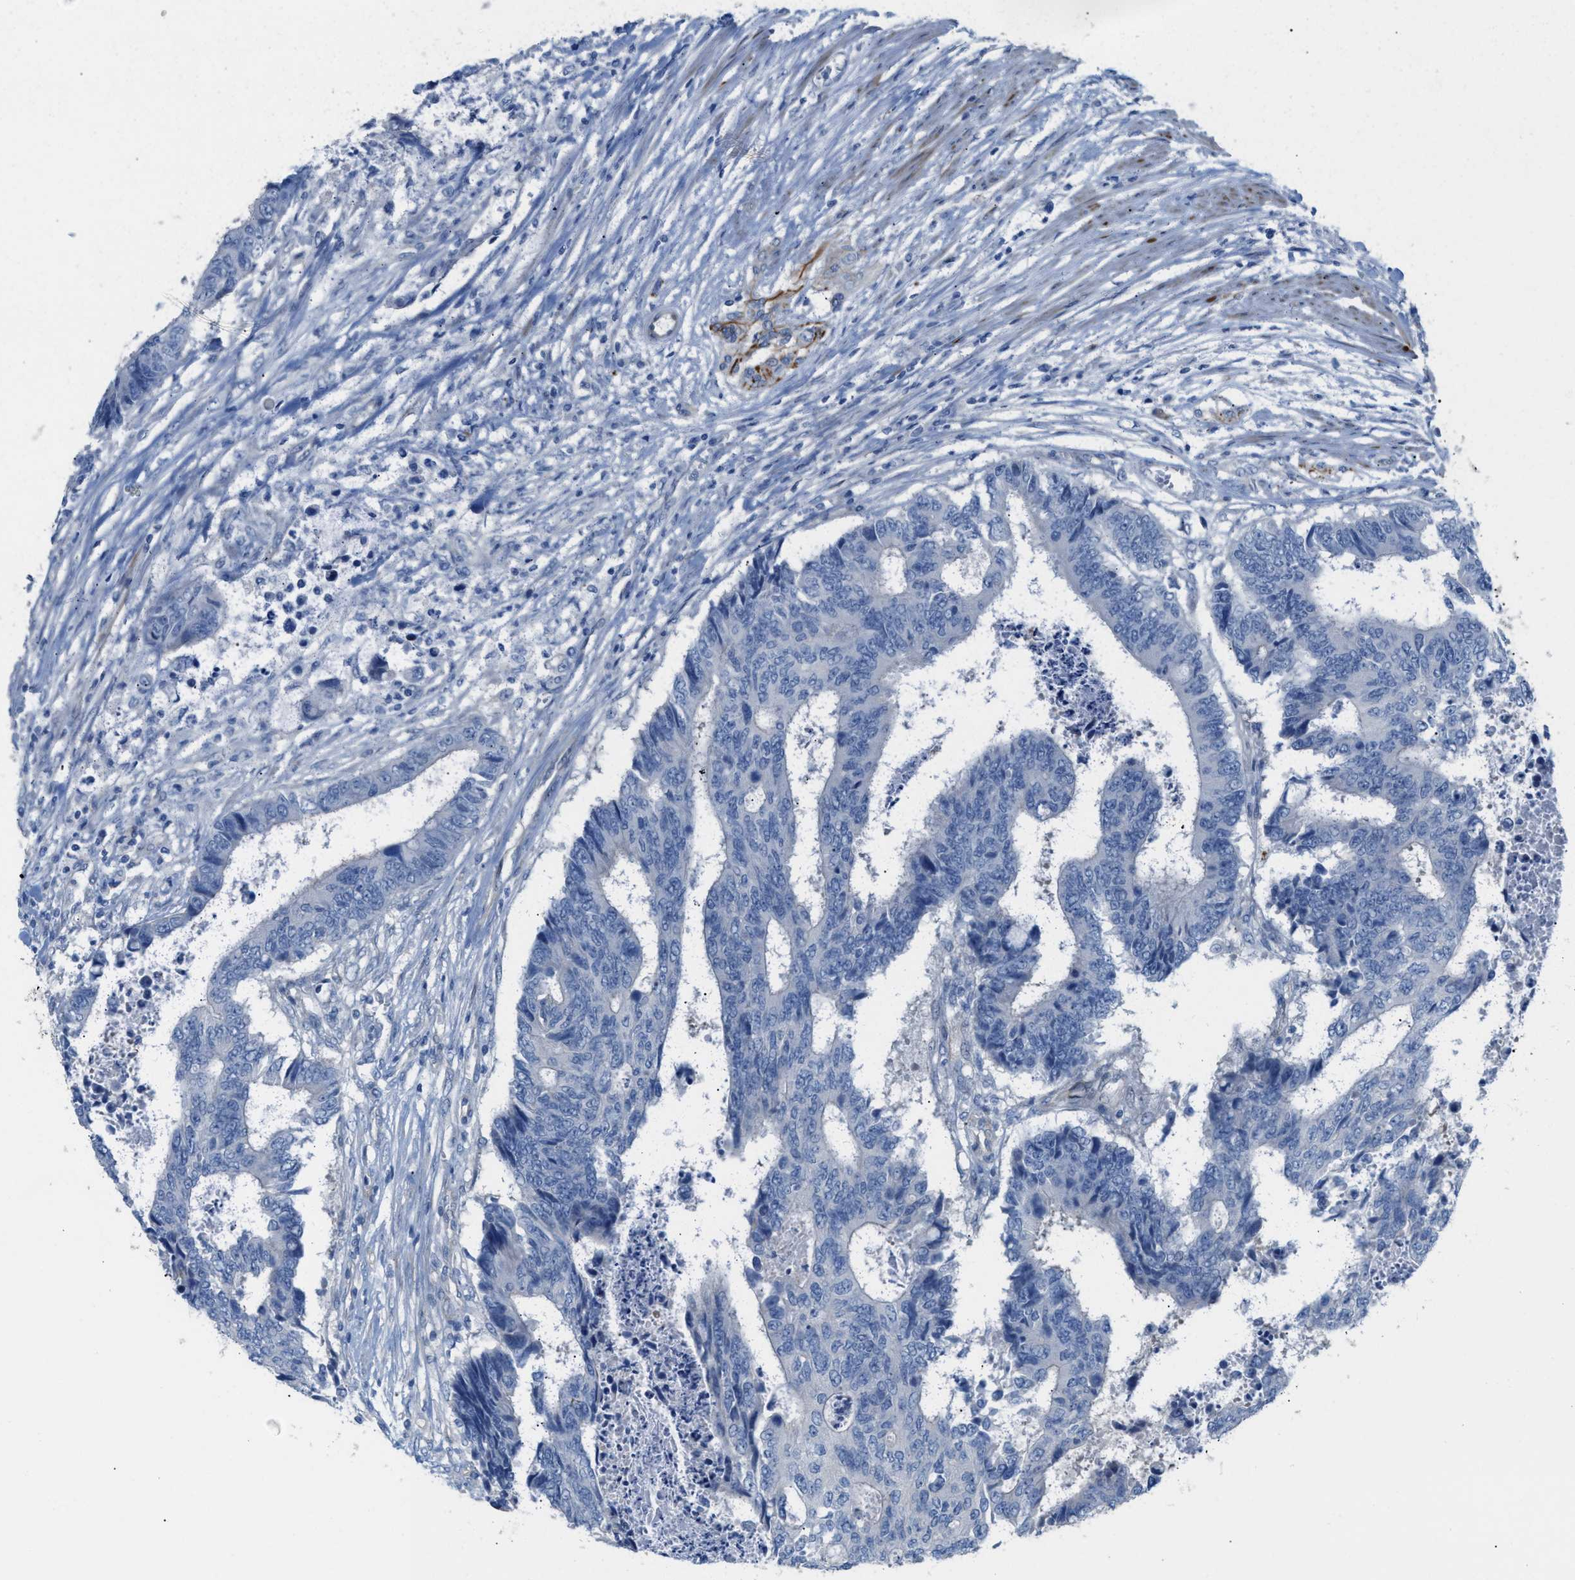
{"staining": {"intensity": "negative", "quantity": "none", "location": "none"}, "tissue": "colorectal cancer", "cell_type": "Tumor cells", "image_type": "cancer", "snomed": [{"axis": "morphology", "description": "Adenocarcinoma, NOS"}, {"axis": "topography", "description": "Rectum"}], "caption": "DAB (3,3'-diaminobenzidine) immunohistochemical staining of human adenocarcinoma (colorectal) displays no significant positivity in tumor cells. (DAB immunohistochemistry visualized using brightfield microscopy, high magnification).", "gene": "MPP3", "patient": {"sex": "male", "age": 84}}